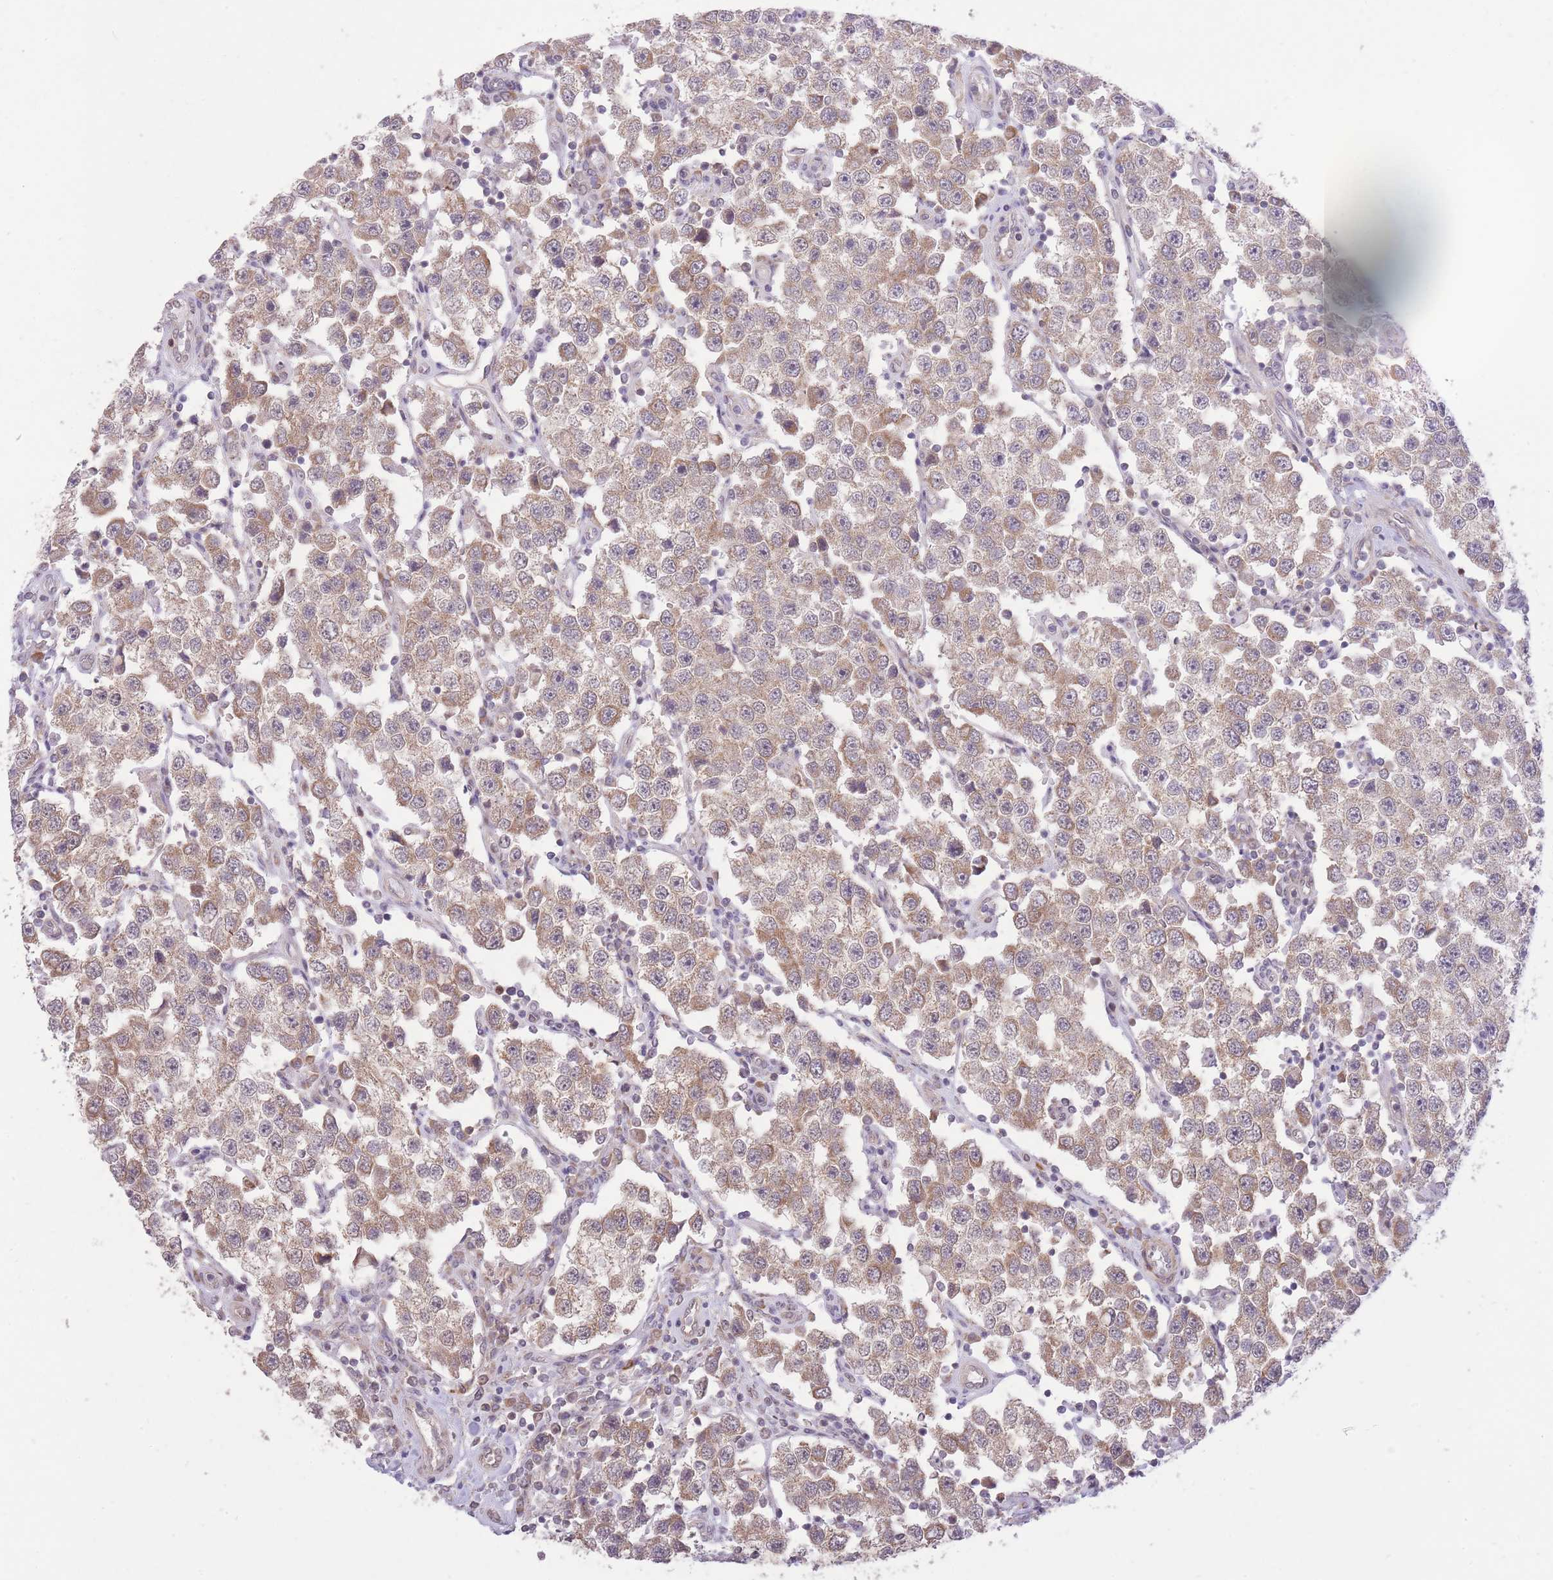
{"staining": {"intensity": "weak", "quantity": ">75%", "location": "cytoplasmic/membranous"}, "tissue": "testis cancer", "cell_type": "Tumor cells", "image_type": "cancer", "snomed": [{"axis": "morphology", "description": "Seminoma, NOS"}, {"axis": "topography", "description": "Testis"}], "caption": "Protein staining of seminoma (testis) tissue demonstrates weak cytoplasmic/membranous expression in about >75% of tumor cells.", "gene": "ELOA2", "patient": {"sex": "male", "age": 37}}